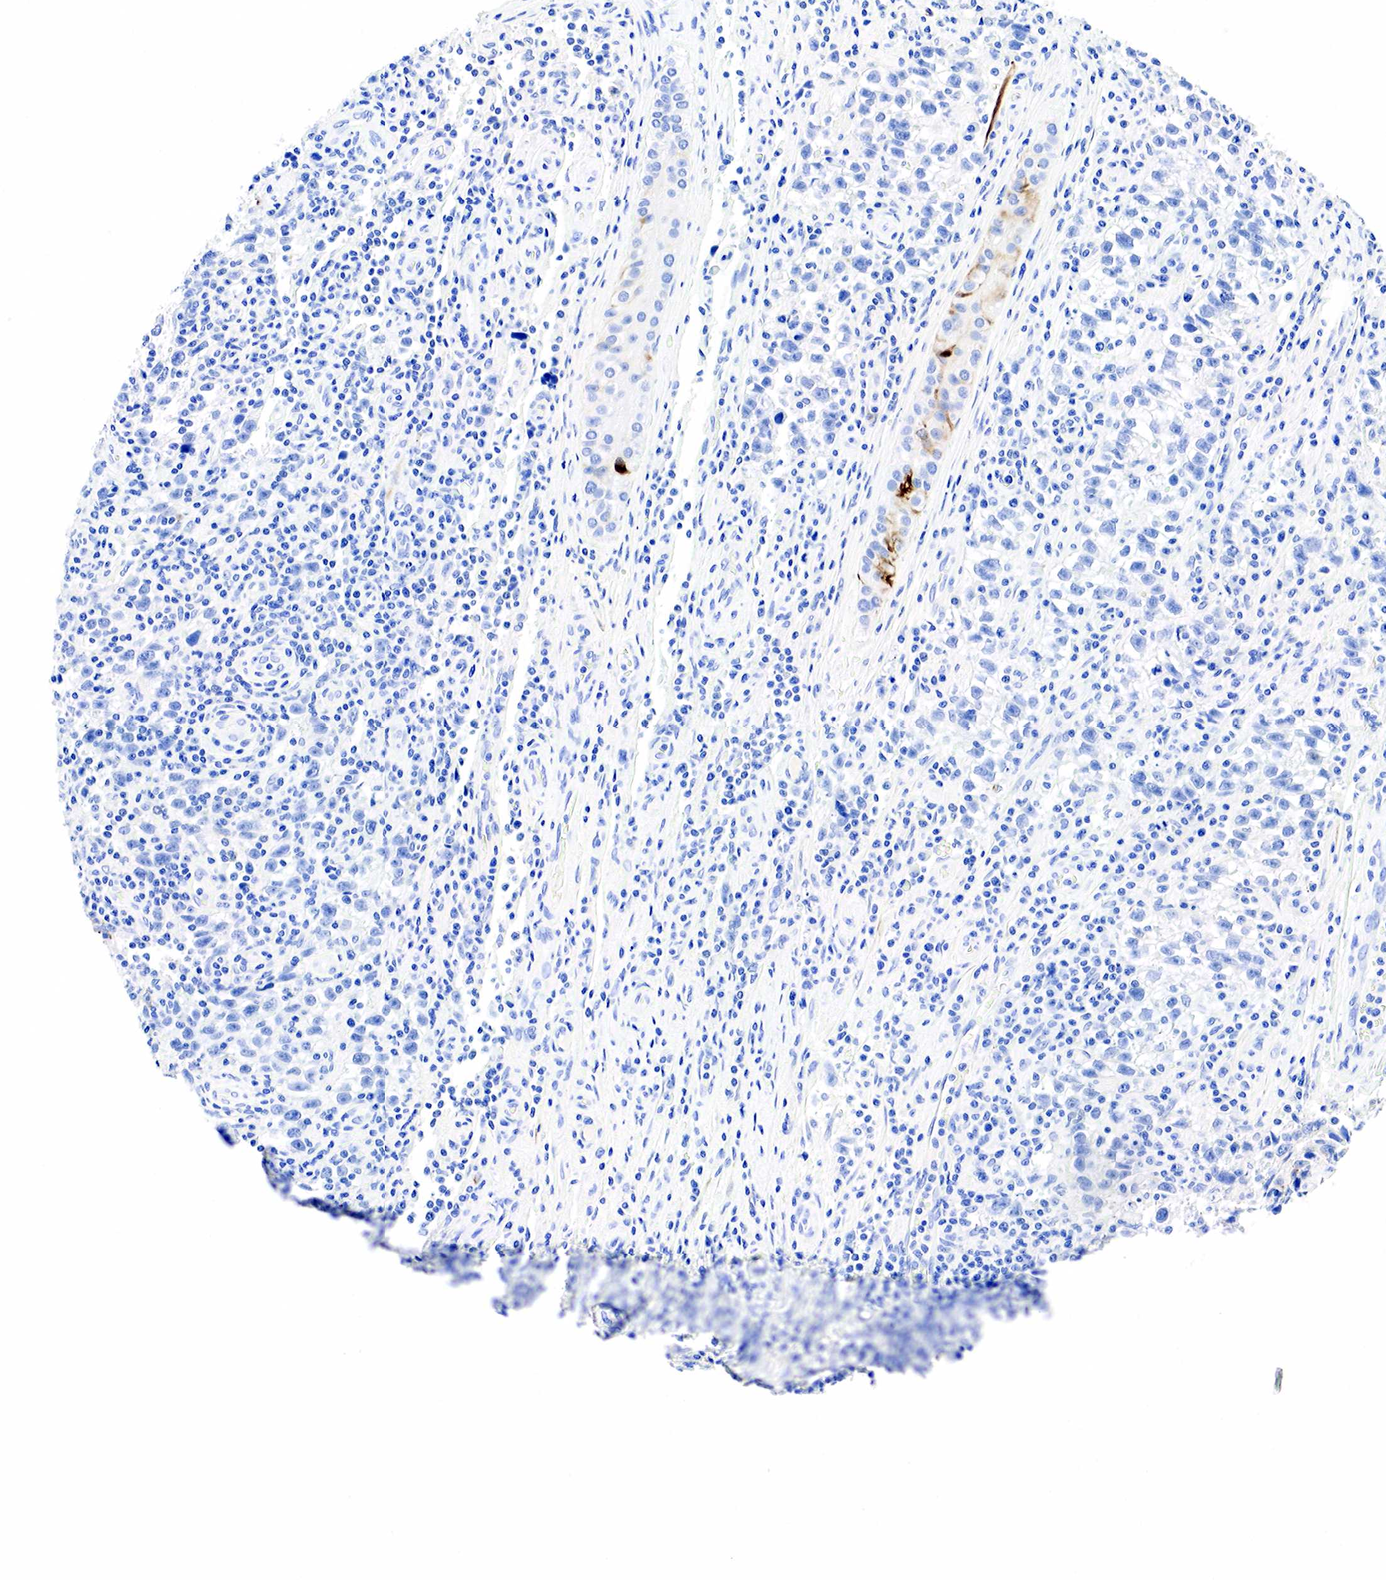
{"staining": {"intensity": "negative", "quantity": "none", "location": "none"}, "tissue": "testis cancer", "cell_type": "Tumor cells", "image_type": "cancer", "snomed": [{"axis": "morphology", "description": "Seminoma, NOS"}, {"axis": "topography", "description": "Testis"}], "caption": "This is an IHC micrograph of testis cancer (seminoma). There is no positivity in tumor cells.", "gene": "KRT18", "patient": {"sex": "male", "age": 38}}